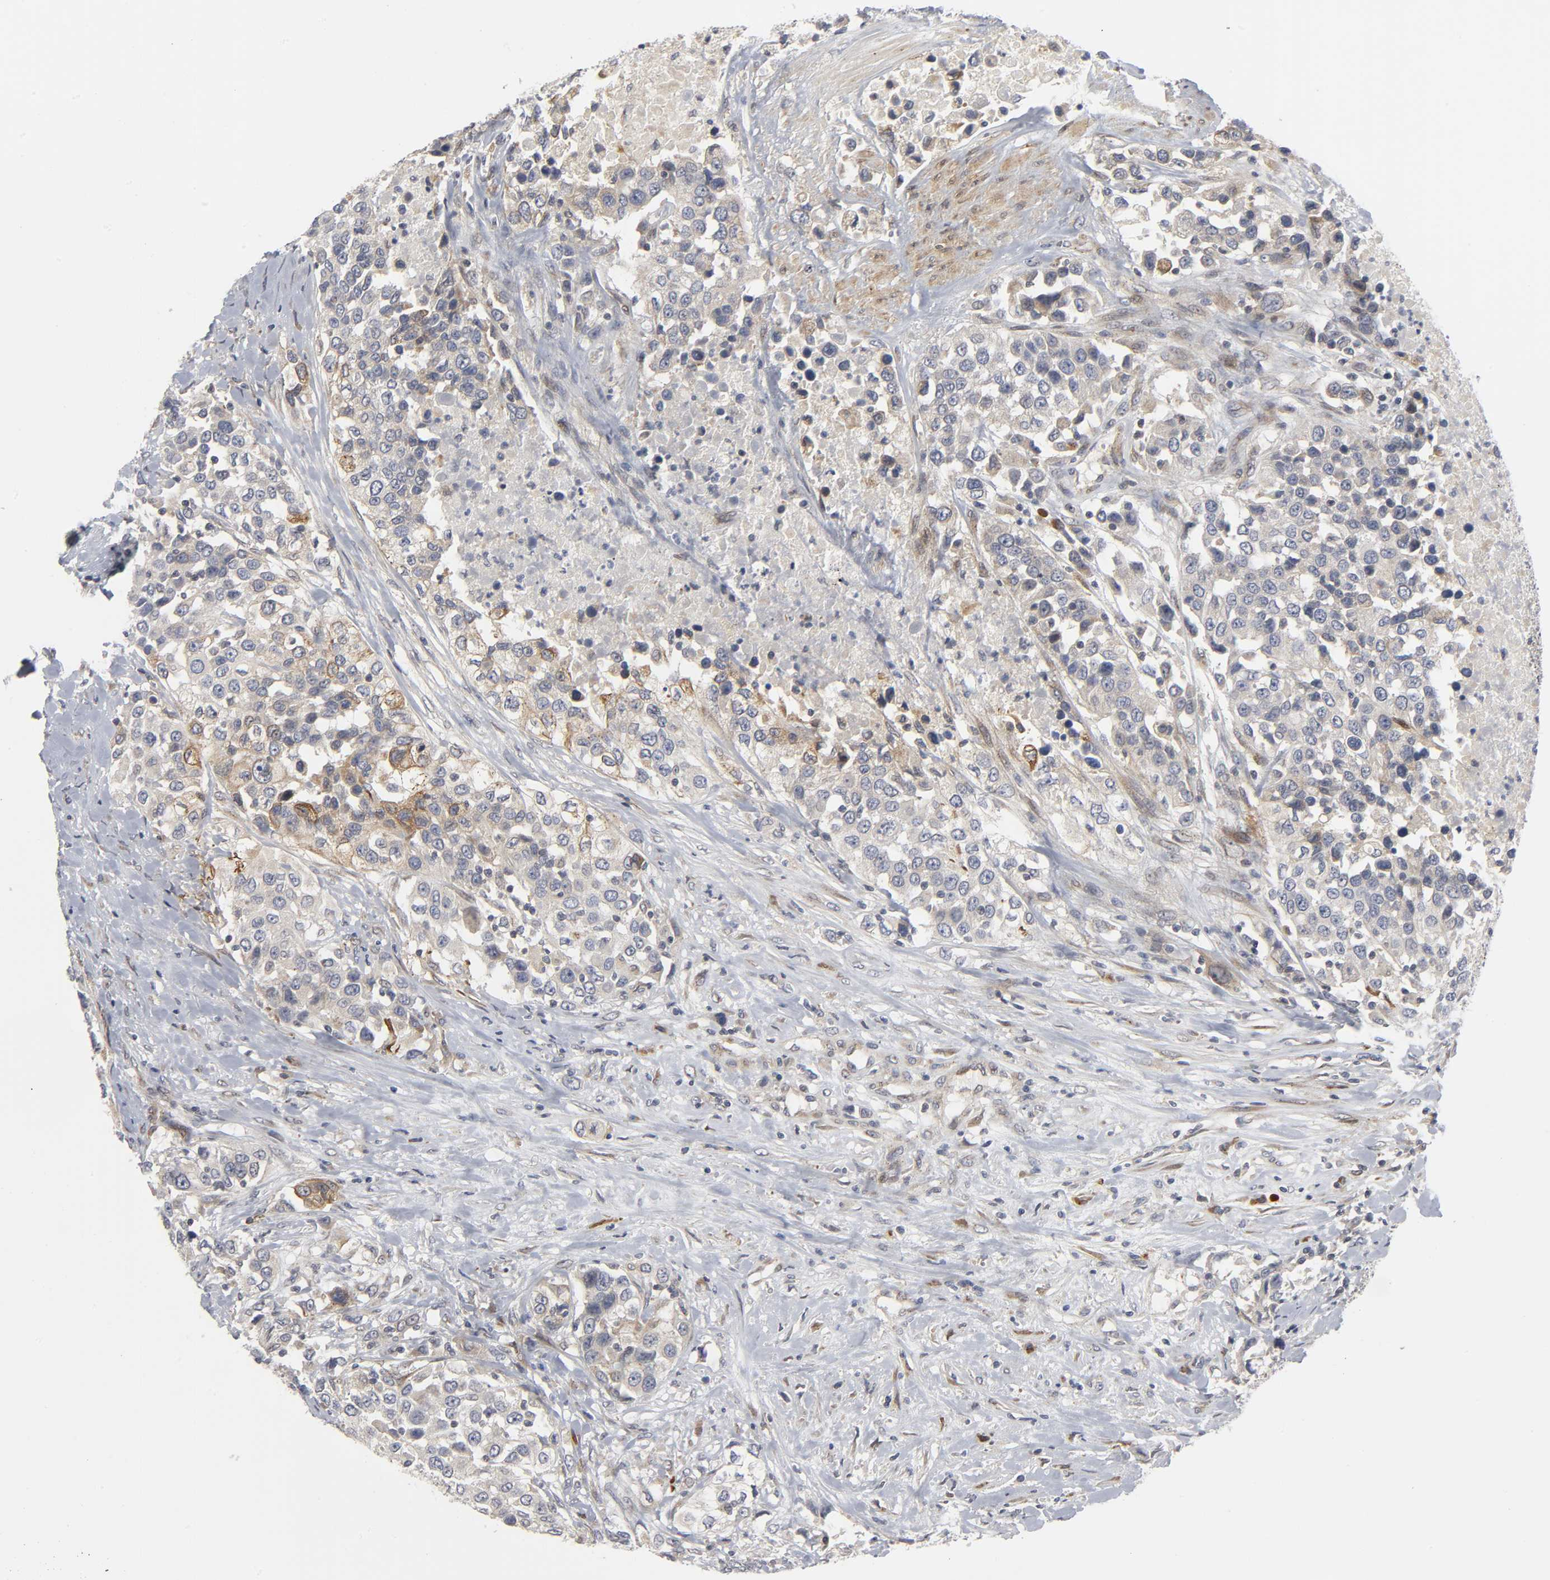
{"staining": {"intensity": "weak", "quantity": "<25%", "location": "cytoplasmic/membranous"}, "tissue": "urothelial cancer", "cell_type": "Tumor cells", "image_type": "cancer", "snomed": [{"axis": "morphology", "description": "Urothelial carcinoma, High grade"}, {"axis": "topography", "description": "Urinary bladder"}], "caption": "This is a photomicrograph of immunohistochemistry staining of urothelial cancer, which shows no positivity in tumor cells.", "gene": "ASB6", "patient": {"sex": "female", "age": 80}}